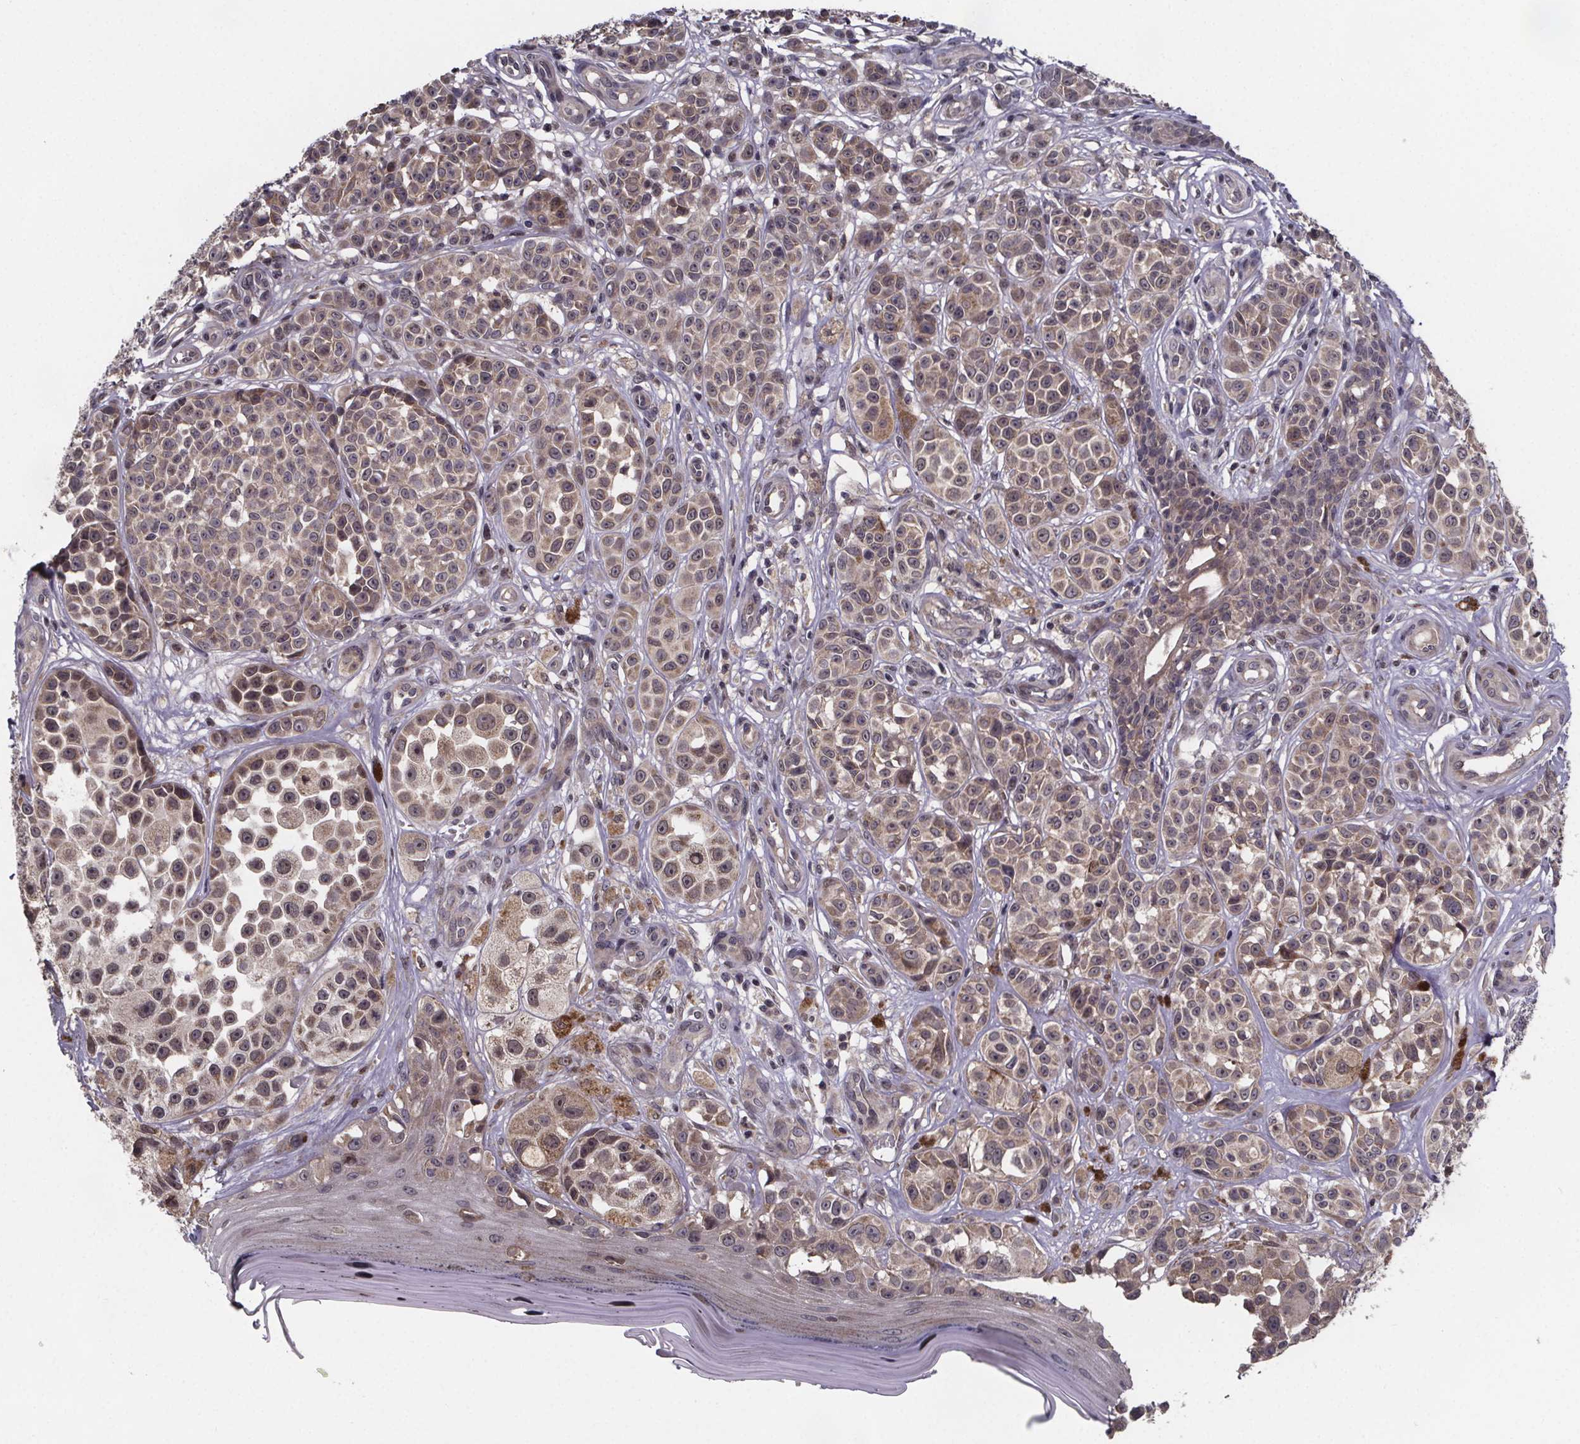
{"staining": {"intensity": "weak", "quantity": ">75%", "location": "cytoplasmic/membranous,nuclear"}, "tissue": "melanoma", "cell_type": "Tumor cells", "image_type": "cancer", "snomed": [{"axis": "morphology", "description": "Malignant melanoma, NOS"}, {"axis": "topography", "description": "Skin"}], "caption": "Tumor cells demonstrate low levels of weak cytoplasmic/membranous and nuclear positivity in approximately >75% of cells in human melanoma. (DAB IHC with brightfield microscopy, high magnification).", "gene": "FN3KRP", "patient": {"sex": "female", "age": 90}}